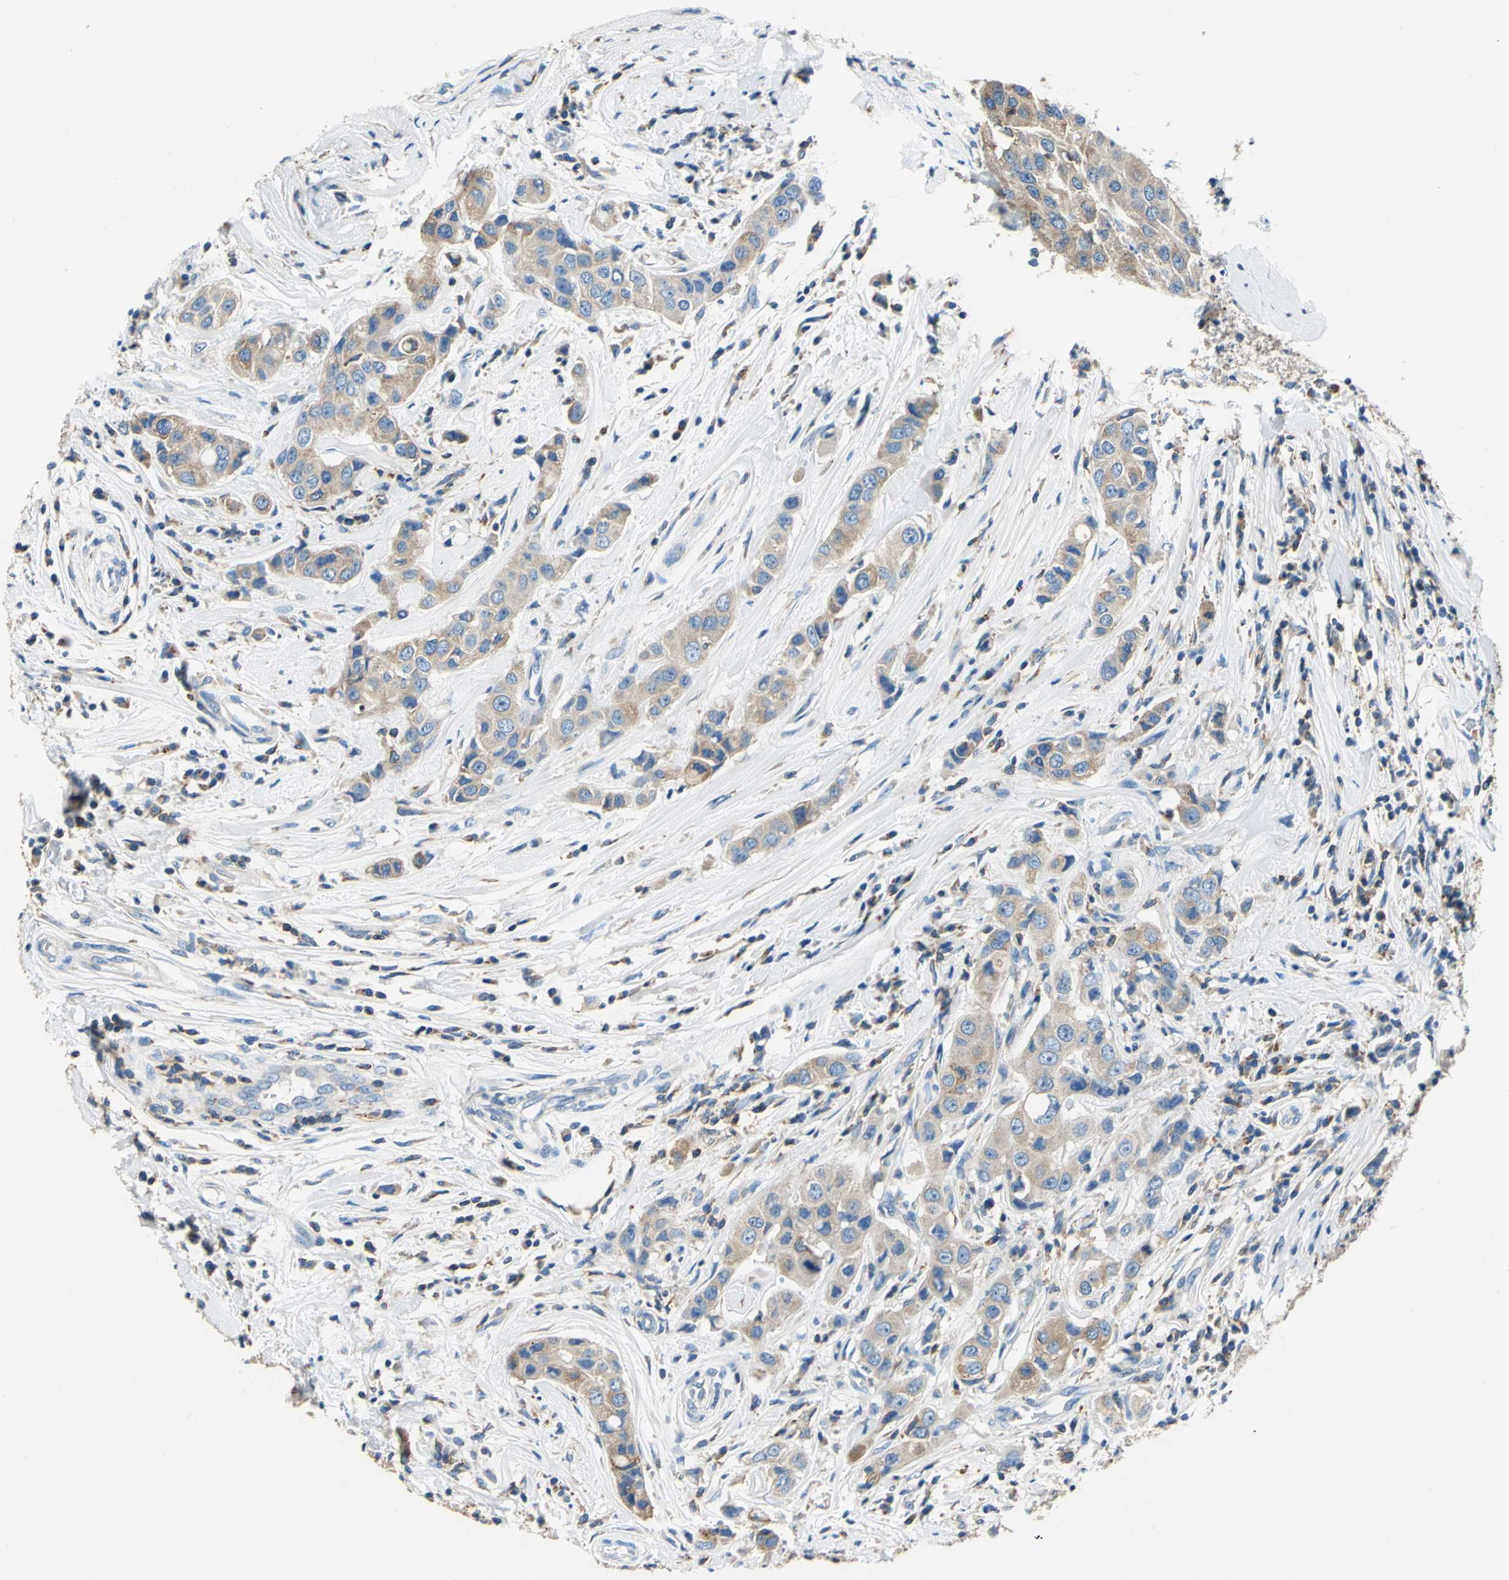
{"staining": {"intensity": "moderate", "quantity": ">75%", "location": "cytoplasmic/membranous"}, "tissue": "breast cancer", "cell_type": "Tumor cells", "image_type": "cancer", "snomed": [{"axis": "morphology", "description": "Duct carcinoma"}, {"axis": "topography", "description": "Breast"}], "caption": "Human breast intraductal carcinoma stained with a protein marker demonstrates moderate staining in tumor cells.", "gene": "SEPTIN6", "patient": {"sex": "female", "age": 27}}